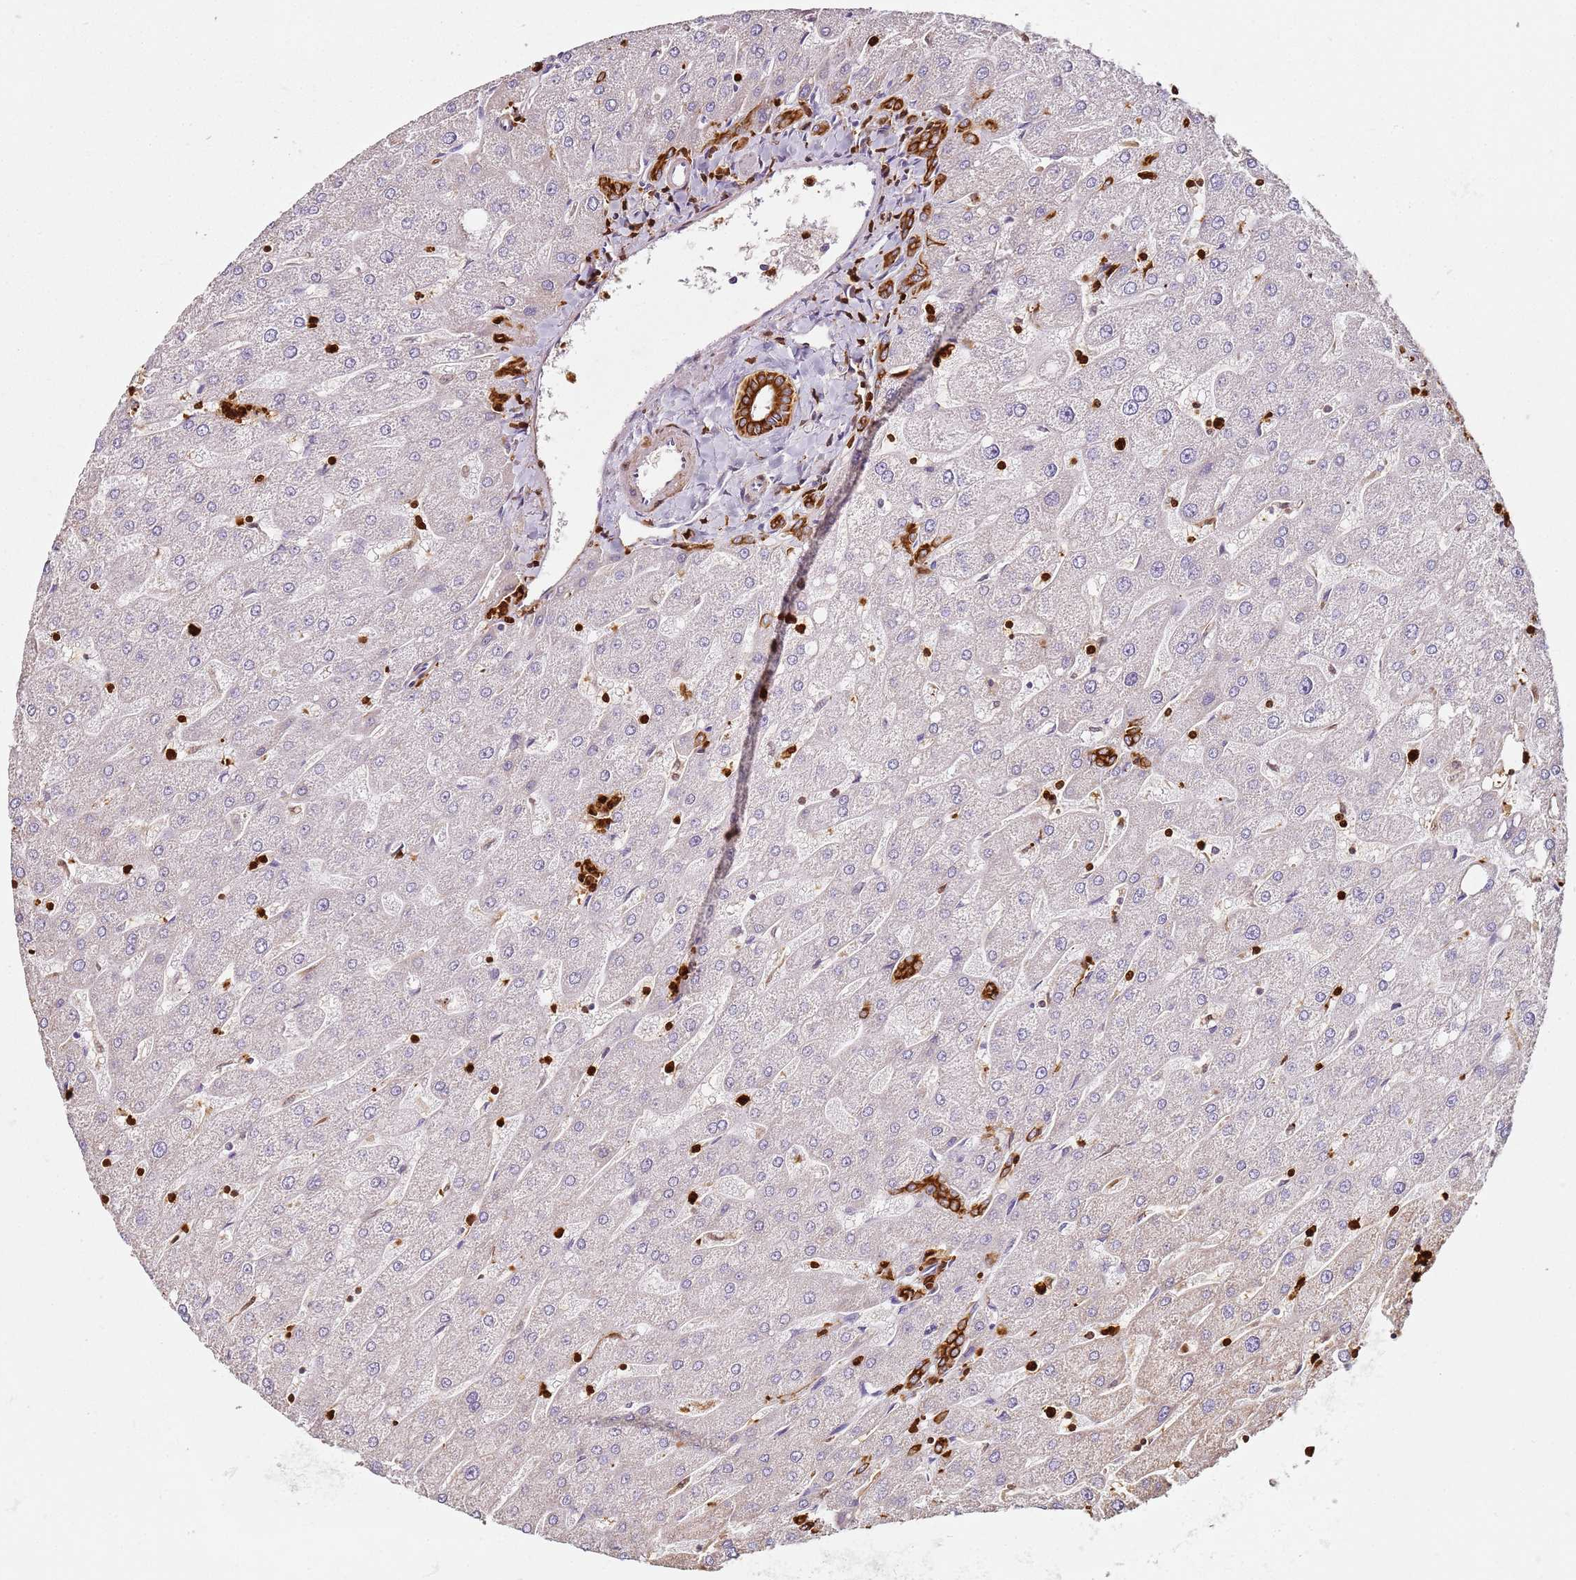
{"staining": {"intensity": "strong", "quantity": ">75%", "location": "cytoplasmic/membranous"}, "tissue": "liver", "cell_type": "Cholangiocytes", "image_type": "normal", "snomed": [{"axis": "morphology", "description": "Normal tissue, NOS"}, {"axis": "topography", "description": "Liver"}], "caption": "Immunohistochemistry (IHC) (DAB (3,3'-diaminobenzidine)) staining of benign human liver shows strong cytoplasmic/membranous protein expression in about >75% of cholangiocytes.", "gene": "S100A4", "patient": {"sex": "male", "age": 67}}